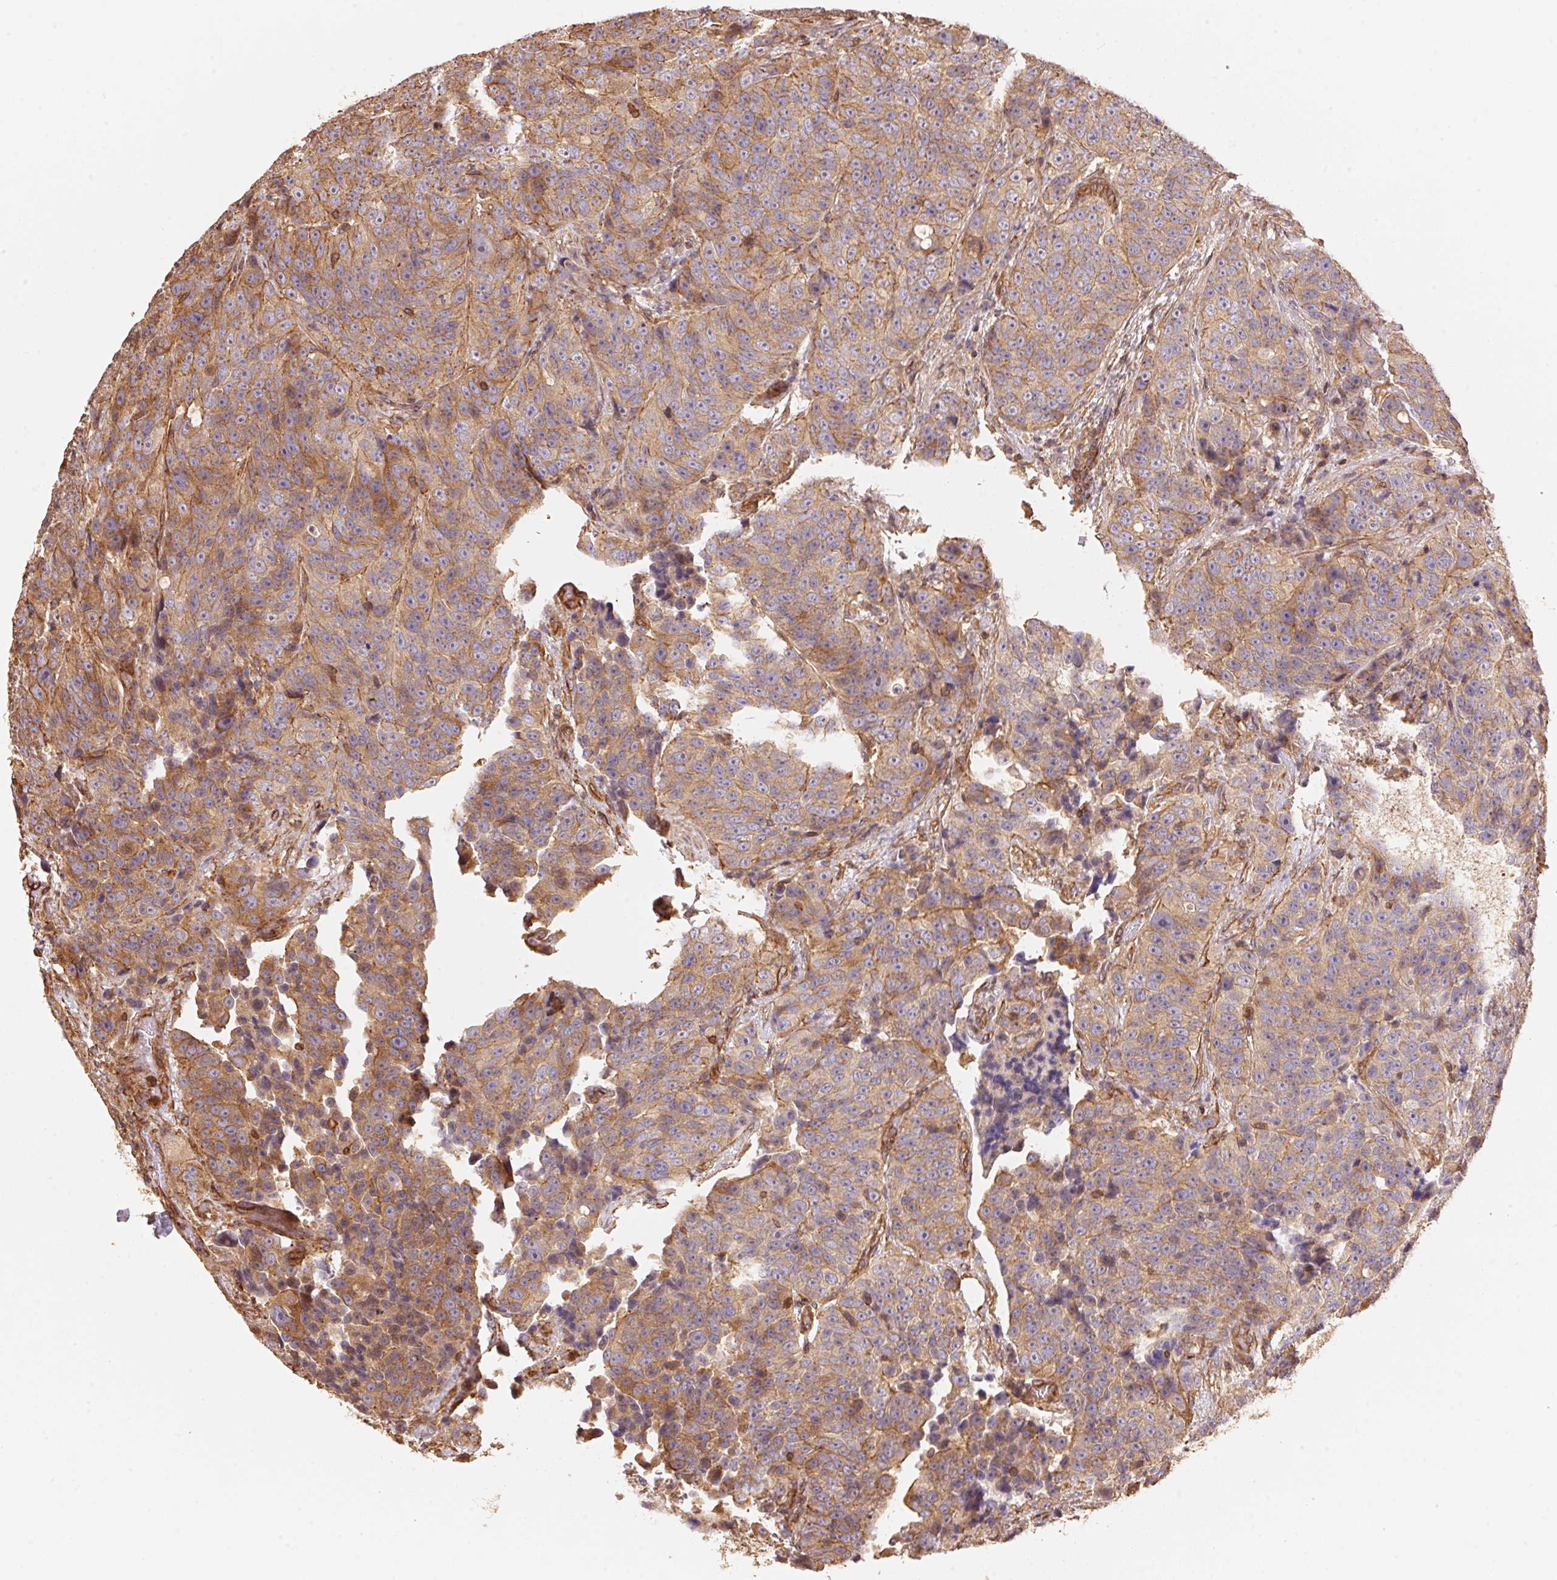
{"staining": {"intensity": "weak", "quantity": ">75%", "location": "cytoplasmic/membranous"}, "tissue": "urothelial cancer", "cell_type": "Tumor cells", "image_type": "cancer", "snomed": [{"axis": "morphology", "description": "Urothelial carcinoma, NOS"}, {"axis": "topography", "description": "Urinary bladder"}], "caption": "An immunohistochemistry (IHC) image of tumor tissue is shown. Protein staining in brown highlights weak cytoplasmic/membranous positivity in transitional cell carcinoma within tumor cells.", "gene": "FRAS1", "patient": {"sex": "male", "age": 52}}